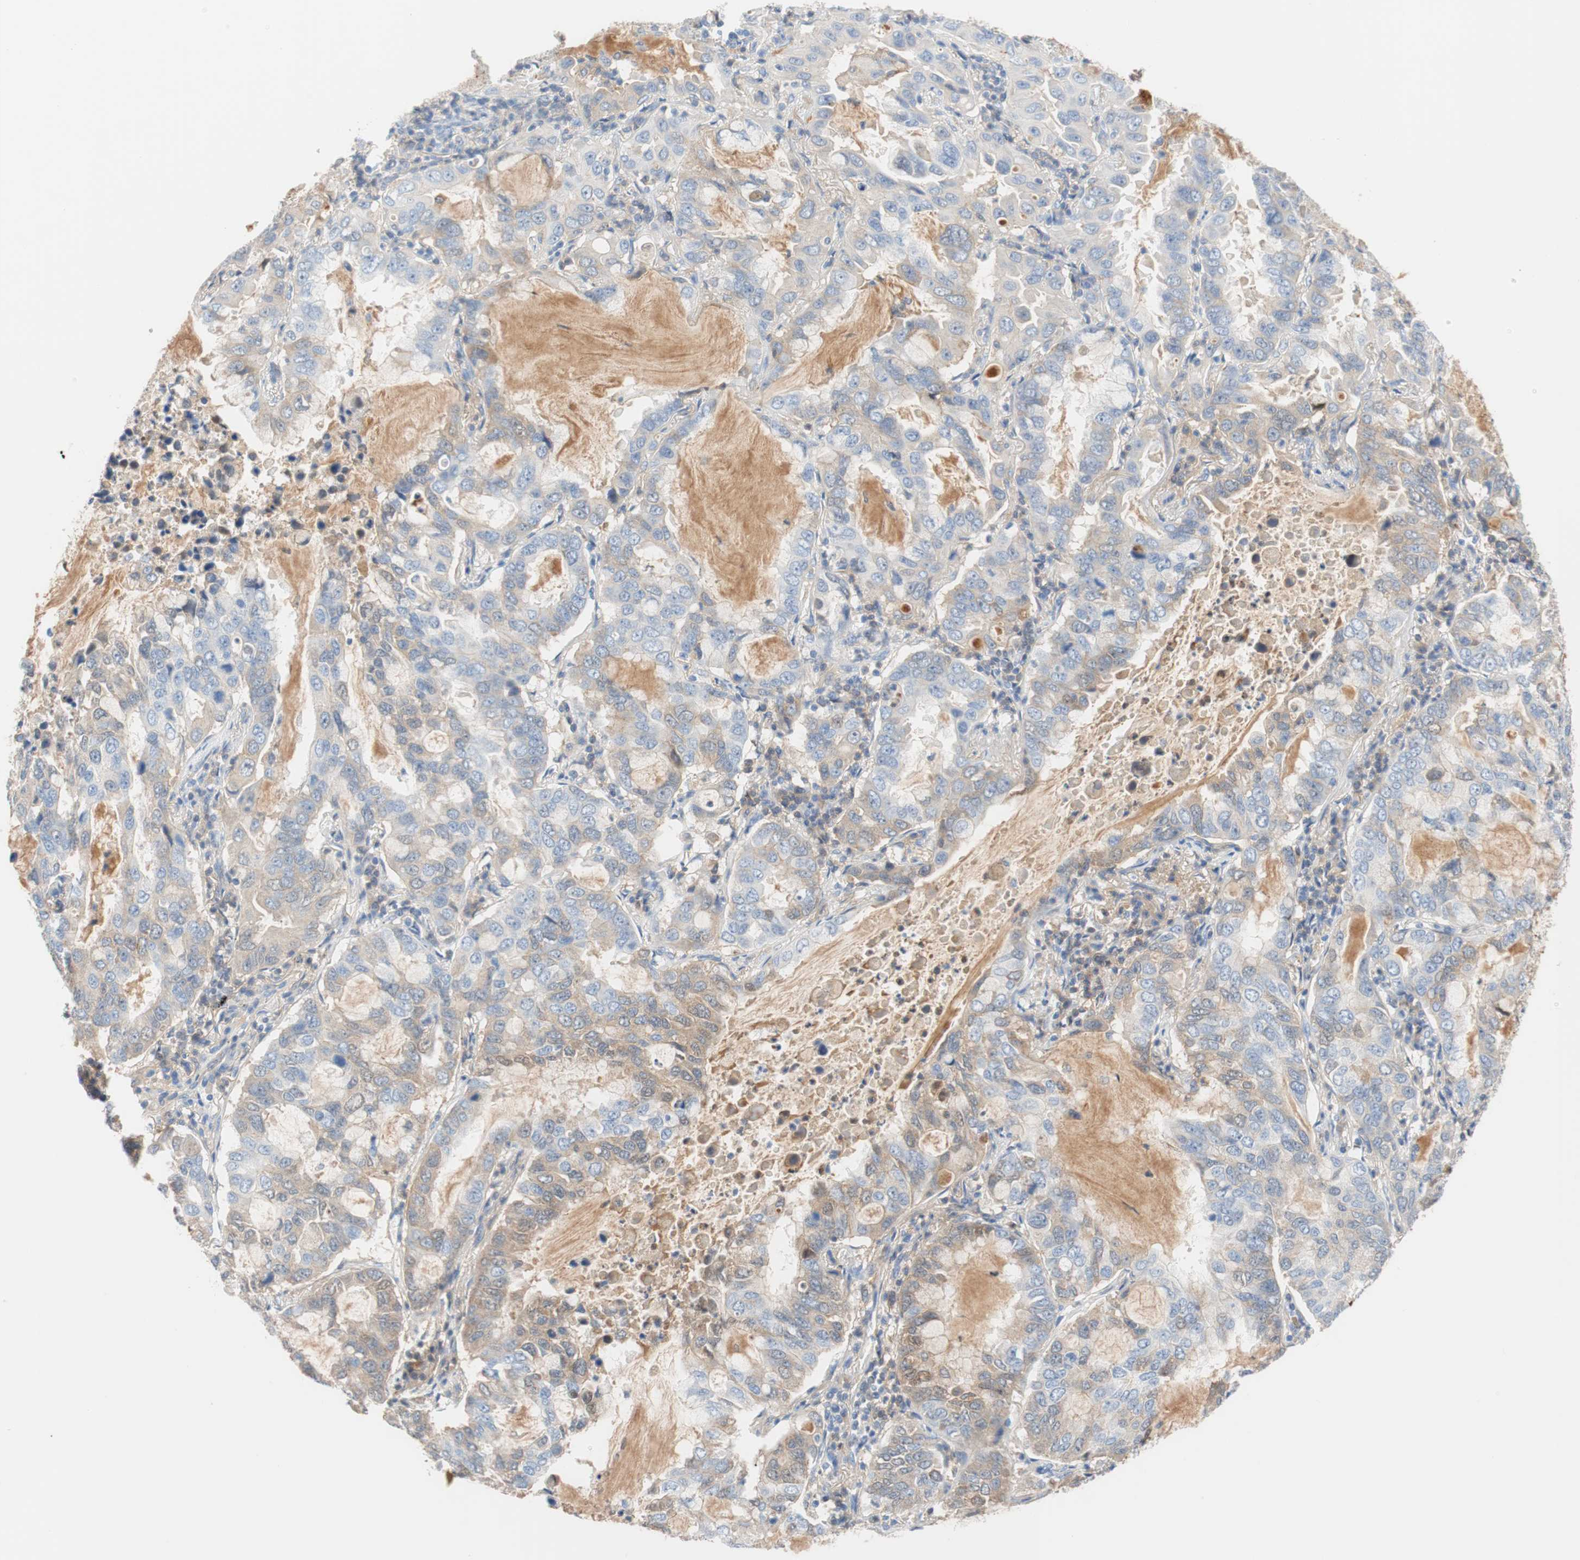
{"staining": {"intensity": "weak", "quantity": "<25%", "location": "cytoplasmic/membranous"}, "tissue": "lung cancer", "cell_type": "Tumor cells", "image_type": "cancer", "snomed": [{"axis": "morphology", "description": "Adenocarcinoma, NOS"}, {"axis": "topography", "description": "Lung"}], "caption": "Lung cancer (adenocarcinoma) was stained to show a protein in brown. There is no significant staining in tumor cells.", "gene": "RBP4", "patient": {"sex": "male", "age": 64}}